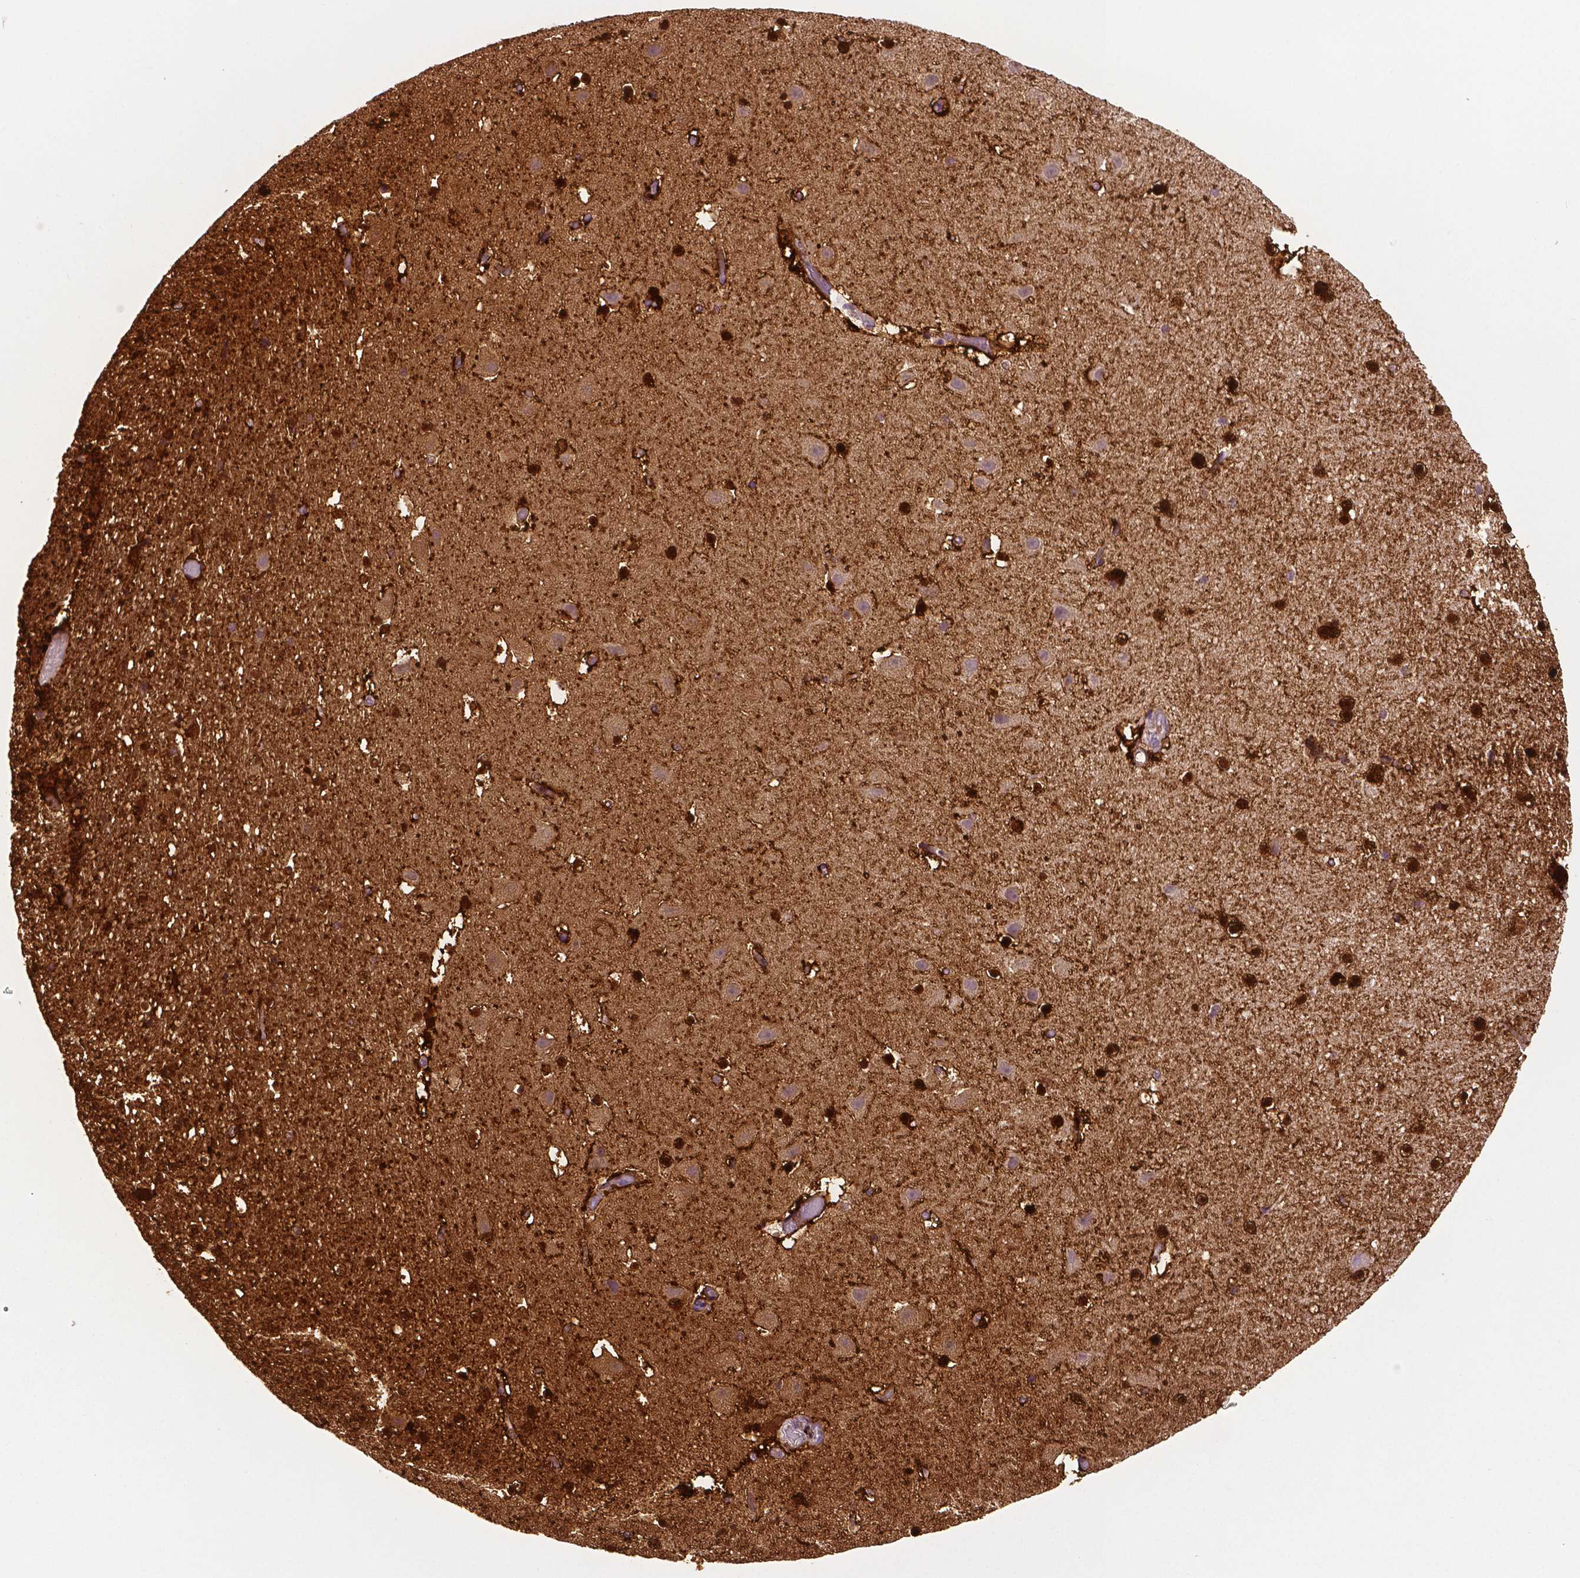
{"staining": {"intensity": "strong", "quantity": "25%-75%", "location": "cytoplasmic/membranous,nuclear"}, "tissue": "hippocampus", "cell_type": "Glial cells", "image_type": "normal", "snomed": [{"axis": "morphology", "description": "Normal tissue, NOS"}, {"axis": "topography", "description": "Hippocampus"}], "caption": "DAB immunohistochemical staining of benign human hippocampus displays strong cytoplasmic/membranous,nuclear protein positivity in approximately 25%-75% of glial cells.", "gene": "PHGDH", "patient": {"sex": "male", "age": 26}}